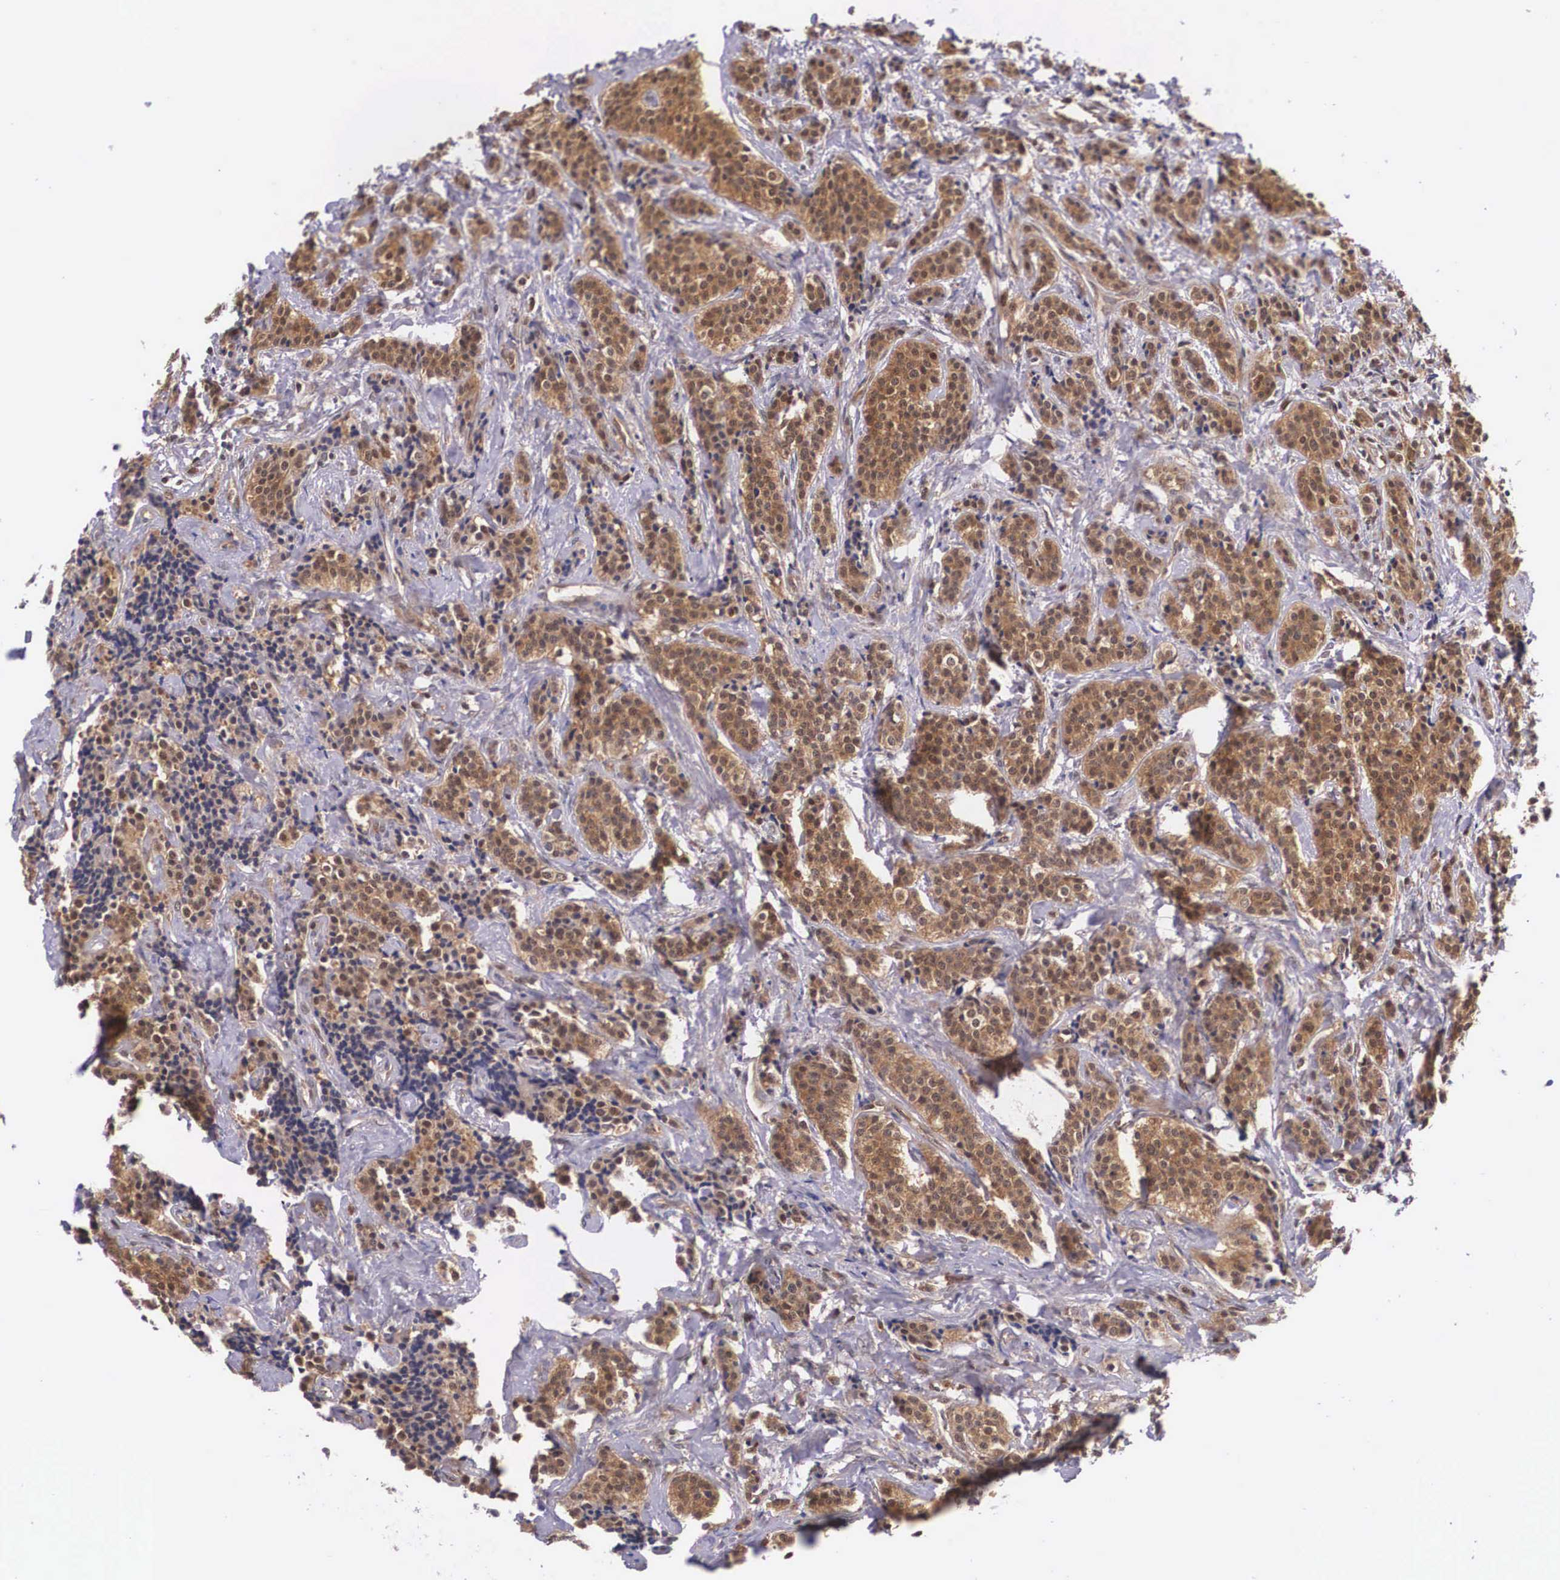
{"staining": {"intensity": "strong", "quantity": ">75%", "location": "cytoplasmic/membranous"}, "tissue": "carcinoid", "cell_type": "Tumor cells", "image_type": "cancer", "snomed": [{"axis": "morphology", "description": "Carcinoid, malignant, NOS"}, {"axis": "topography", "description": "Small intestine"}], "caption": "This histopathology image reveals immunohistochemistry staining of malignant carcinoid, with high strong cytoplasmic/membranous expression in approximately >75% of tumor cells.", "gene": "IGBP1", "patient": {"sex": "male", "age": 63}}